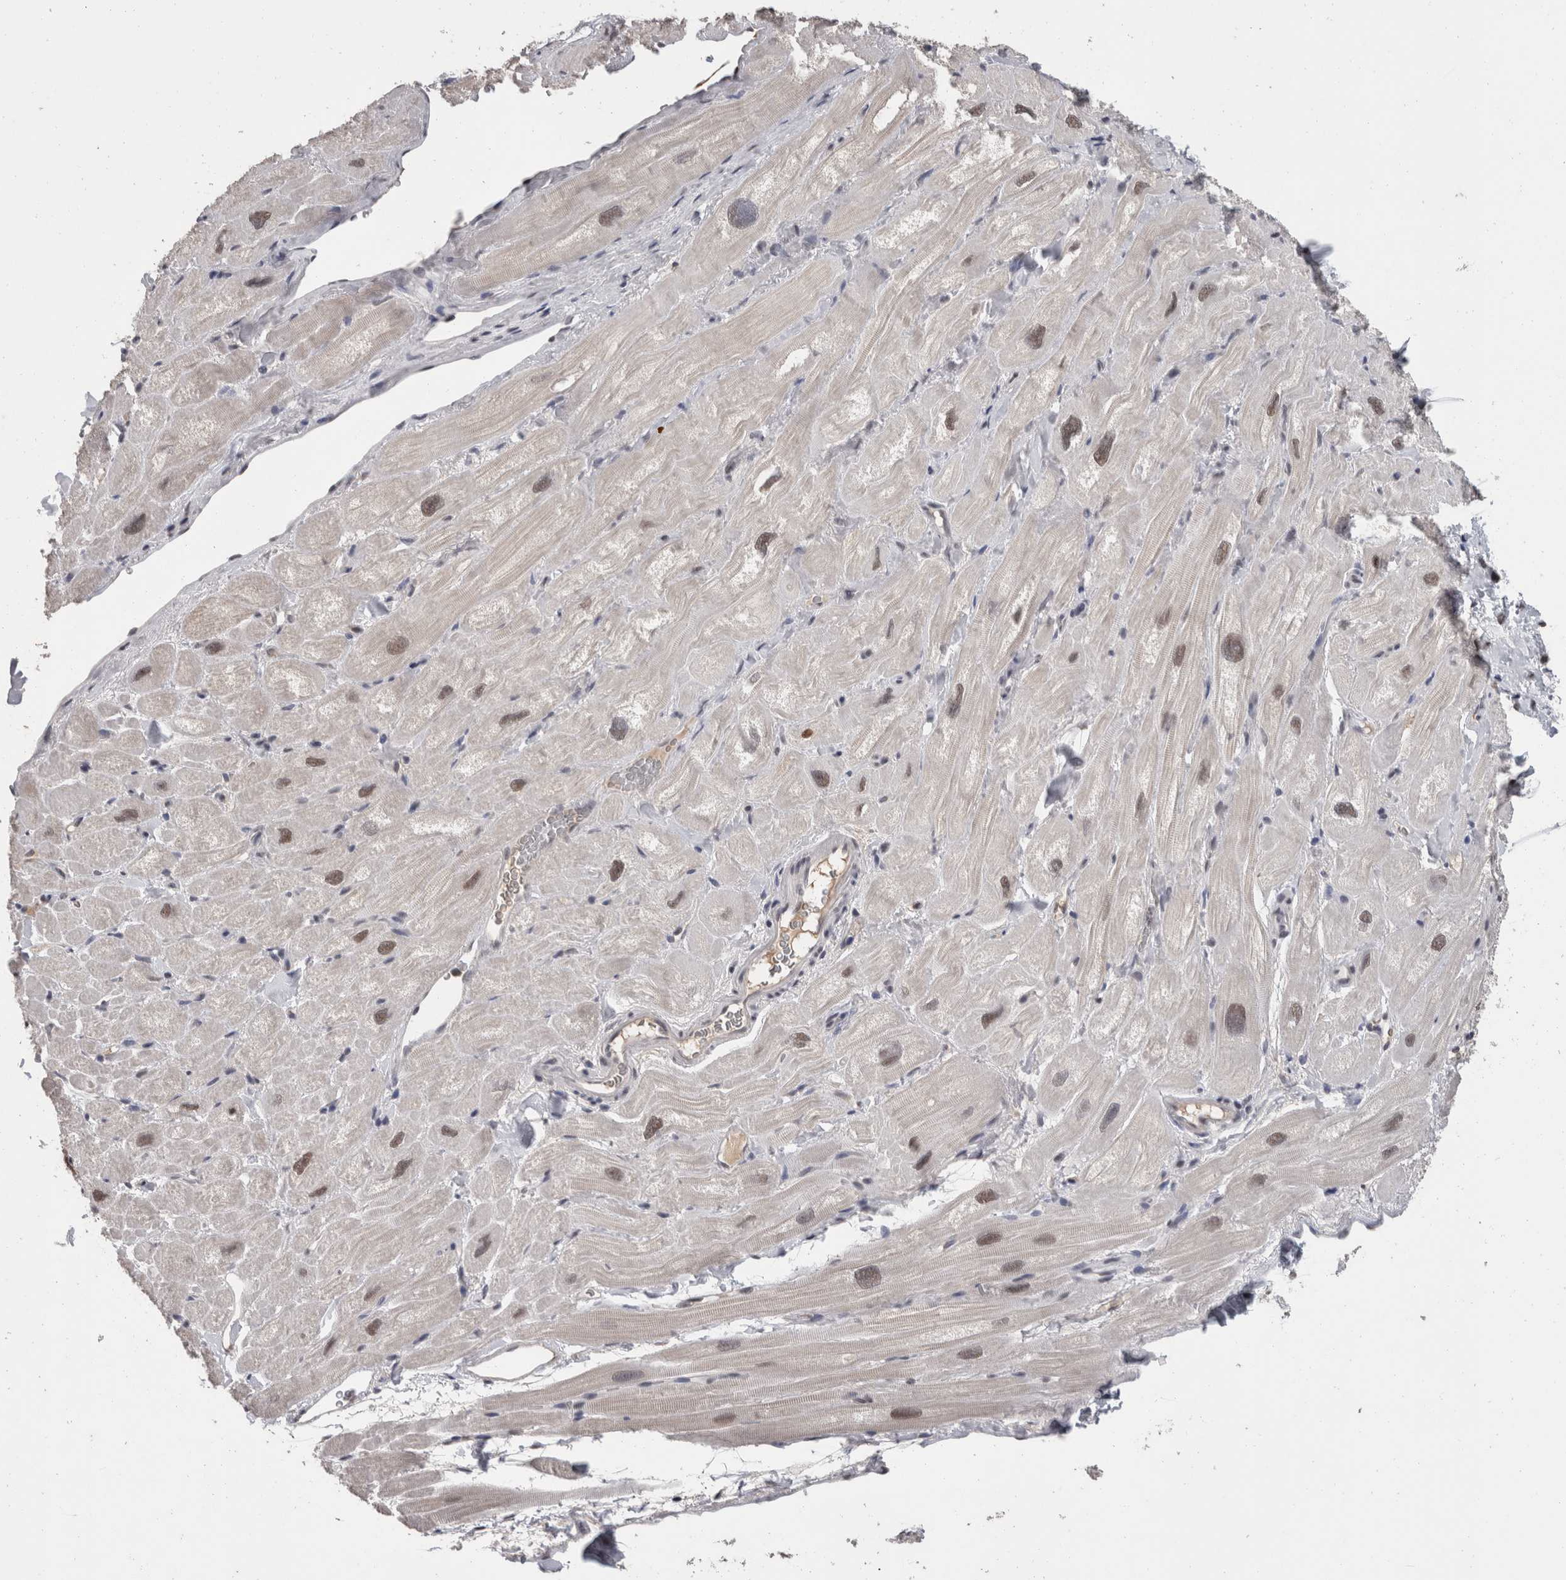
{"staining": {"intensity": "moderate", "quantity": "<25%", "location": "nuclear"}, "tissue": "heart muscle", "cell_type": "Cardiomyocytes", "image_type": "normal", "snomed": [{"axis": "morphology", "description": "Normal tissue, NOS"}, {"axis": "topography", "description": "Heart"}], "caption": "Immunohistochemical staining of benign human heart muscle shows moderate nuclear protein staining in approximately <25% of cardiomyocytes.", "gene": "DDX17", "patient": {"sex": "male", "age": 49}}